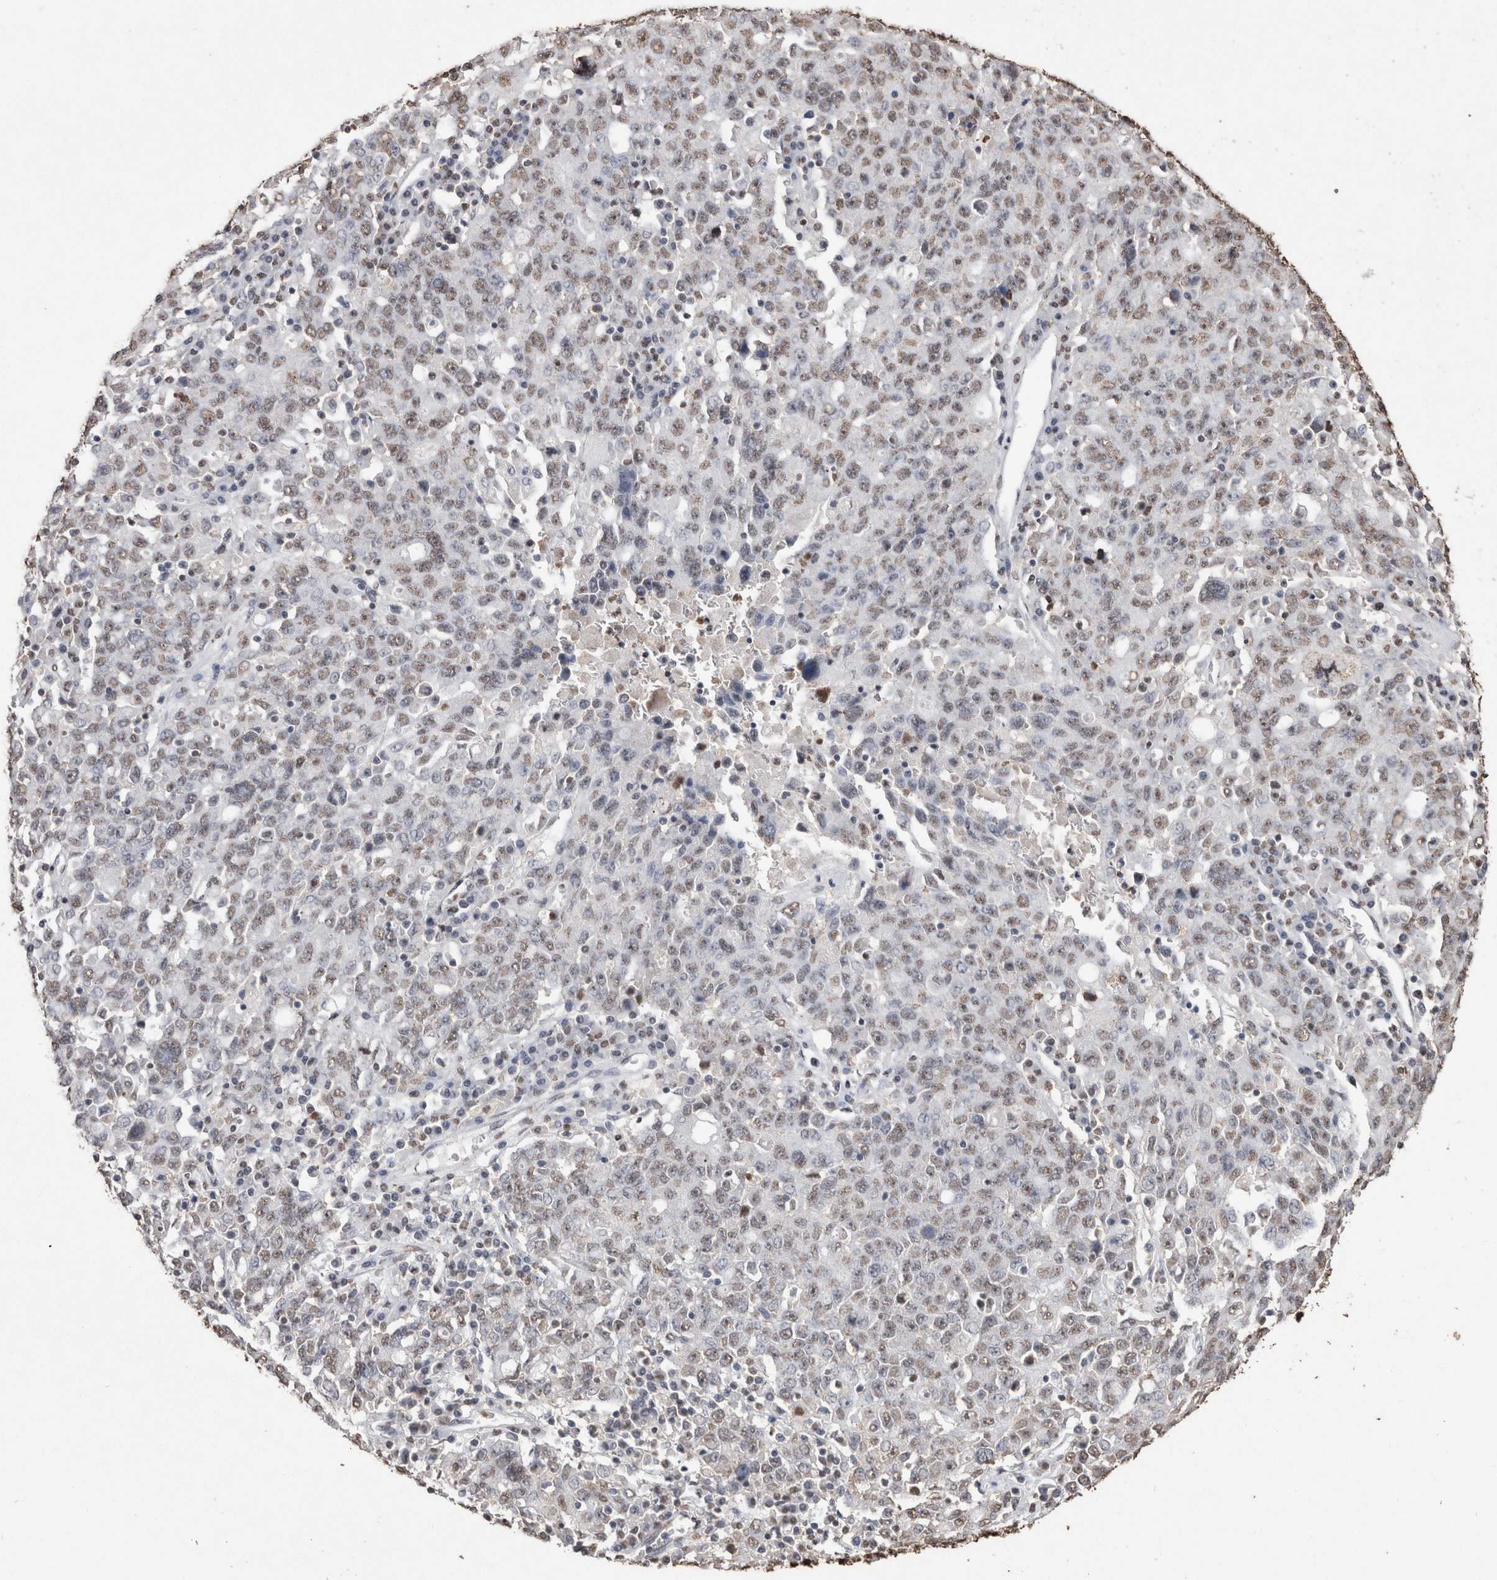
{"staining": {"intensity": "weak", "quantity": ">75%", "location": "nuclear"}, "tissue": "ovarian cancer", "cell_type": "Tumor cells", "image_type": "cancer", "snomed": [{"axis": "morphology", "description": "Carcinoma, endometroid"}, {"axis": "topography", "description": "Ovary"}], "caption": "Immunohistochemical staining of endometroid carcinoma (ovarian) displays low levels of weak nuclear protein staining in approximately >75% of tumor cells.", "gene": "NTHL1", "patient": {"sex": "female", "age": 62}}